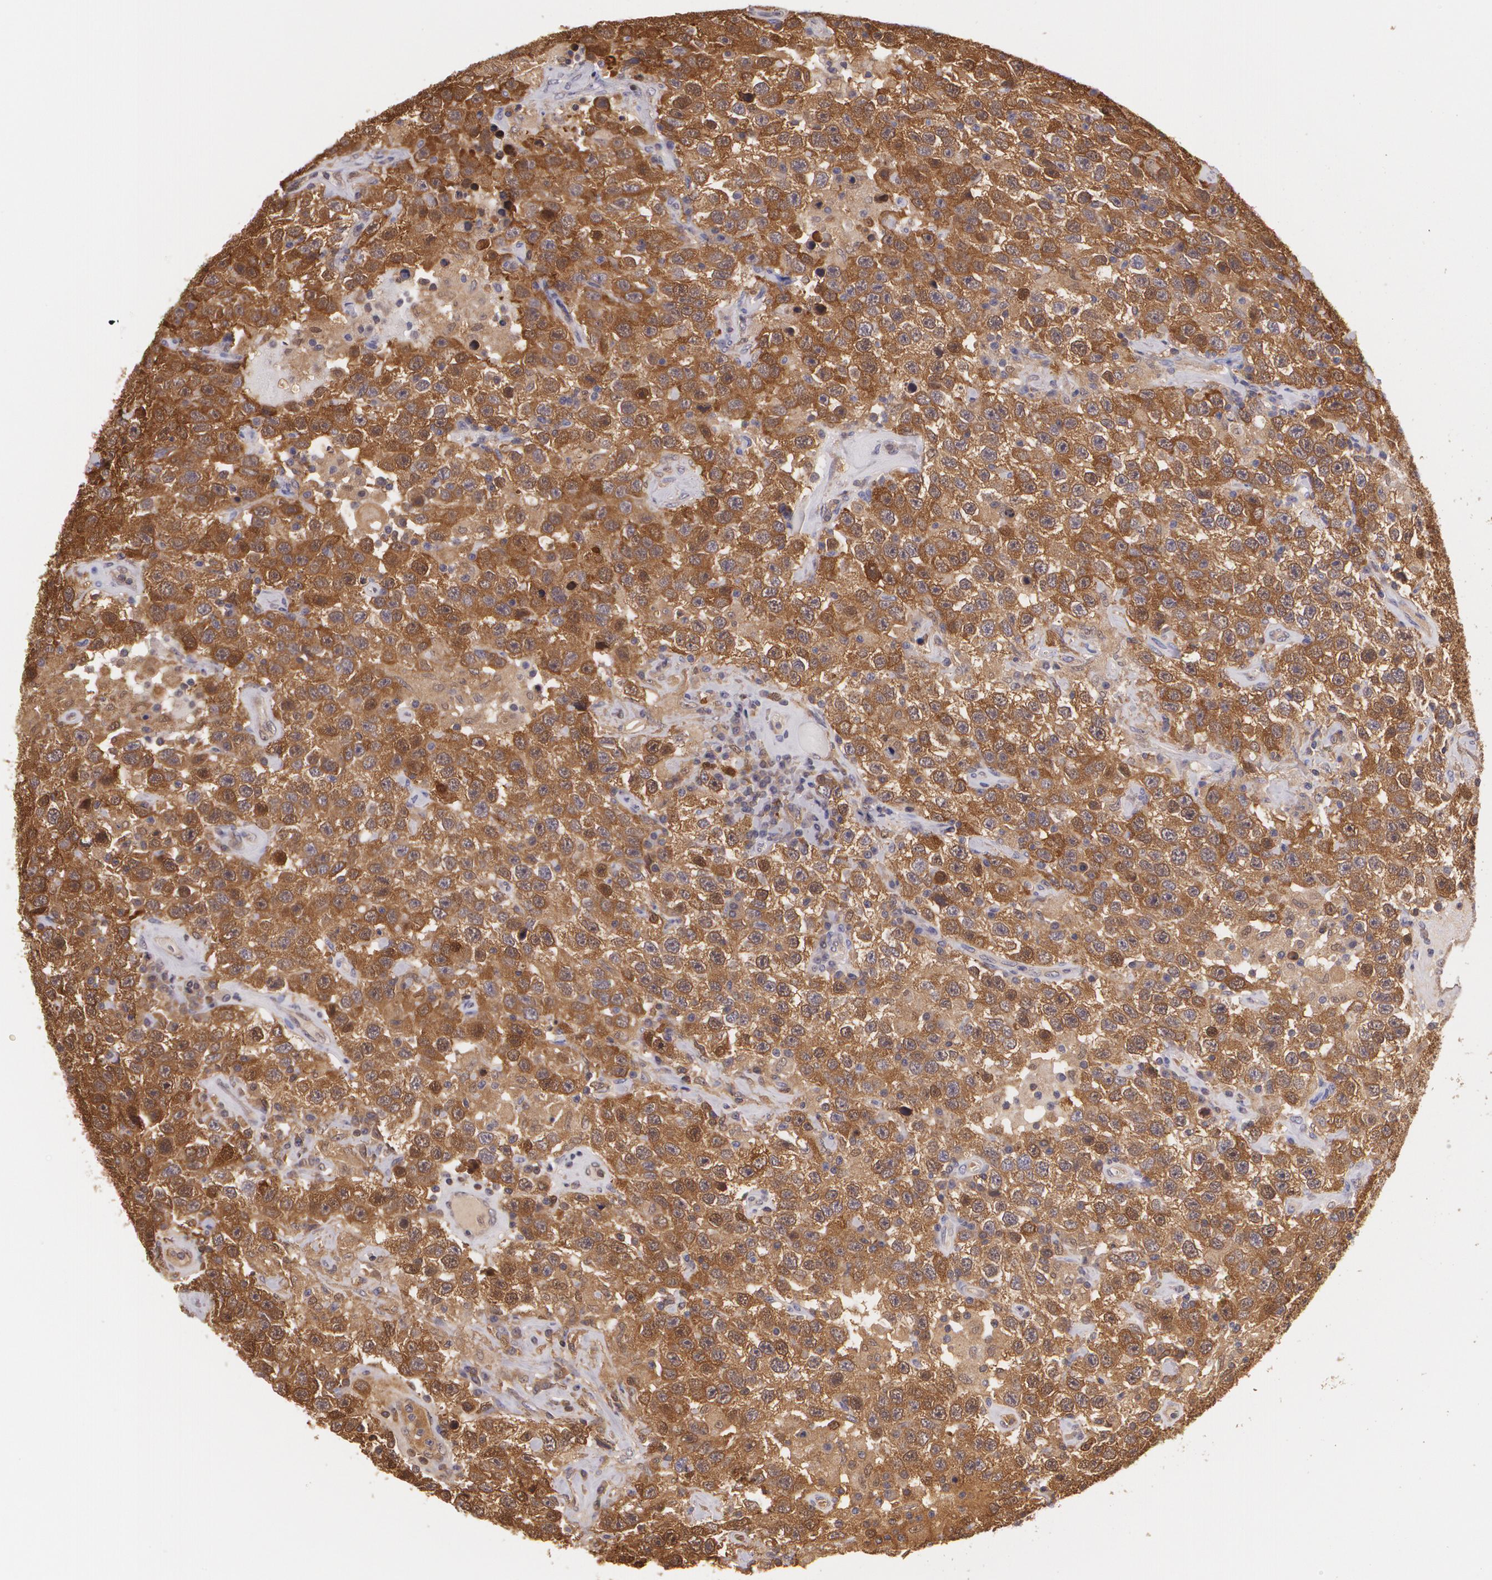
{"staining": {"intensity": "strong", "quantity": ">75%", "location": "cytoplasmic/membranous"}, "tissue": "testis cancer", "cell_type": "Tumor cells", "image_type": "cancer", "snomed": [{"axis": "morphology", "description": "Seminoma, NOS"}, {"axis": "topography", "description": "Testis"}], "caption": "Testis cancer (seminoma) was stained to show a protein in brown. There is high levels of strong cytoplasmic/membranous staining in about >75% of tumor cells.", "gene": "HSPH1", "patient": {"sex": "male", "age": 41}}